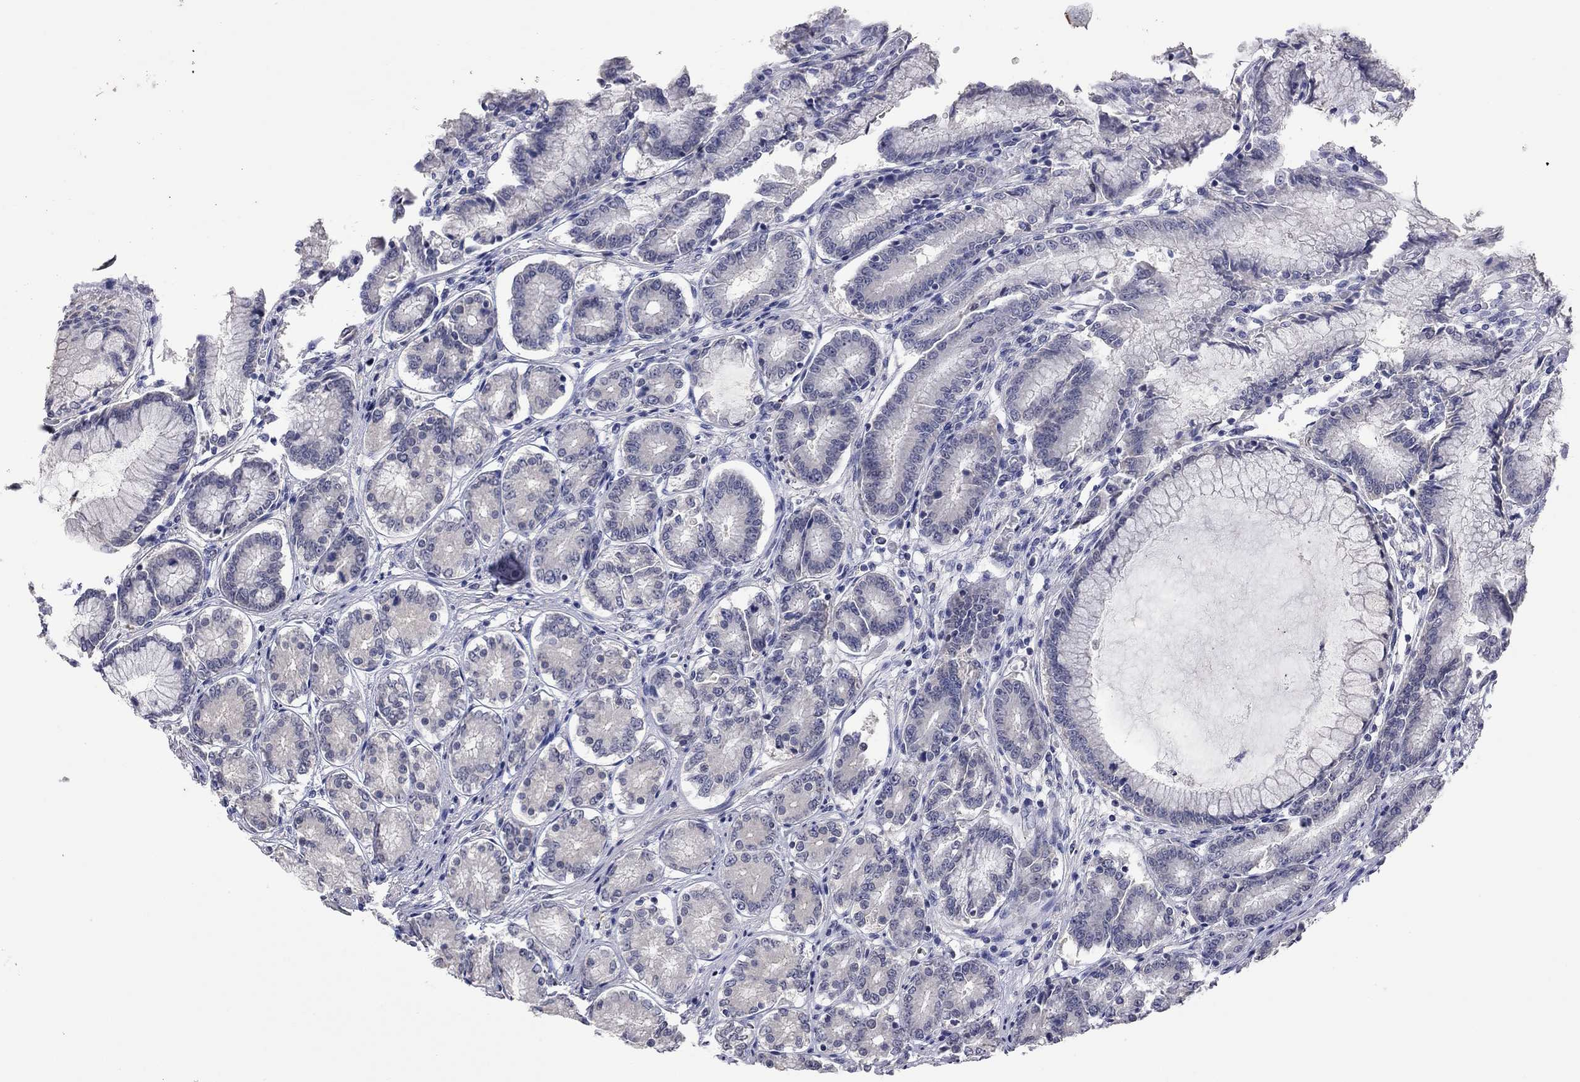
{"staining": {"intensity": "negative", "quantity": "none", "location": "none"}, "tissue": "stomach", "cell_type": "Glandular cells", "image_type": "normal", "snomed": [{"axis": "morphology", "description": "Normal tissue, NOS"}, {"axis": "topography", "description": "Stomach"}], "caption": "DAB (3,3'-diaminobenzidine) immunohistochemical staining of unremarkable human stomach demonstrates no significant expression in glandular cells.", "gene": "FABP12", "patient": {"sex": "female", "age": 65}}